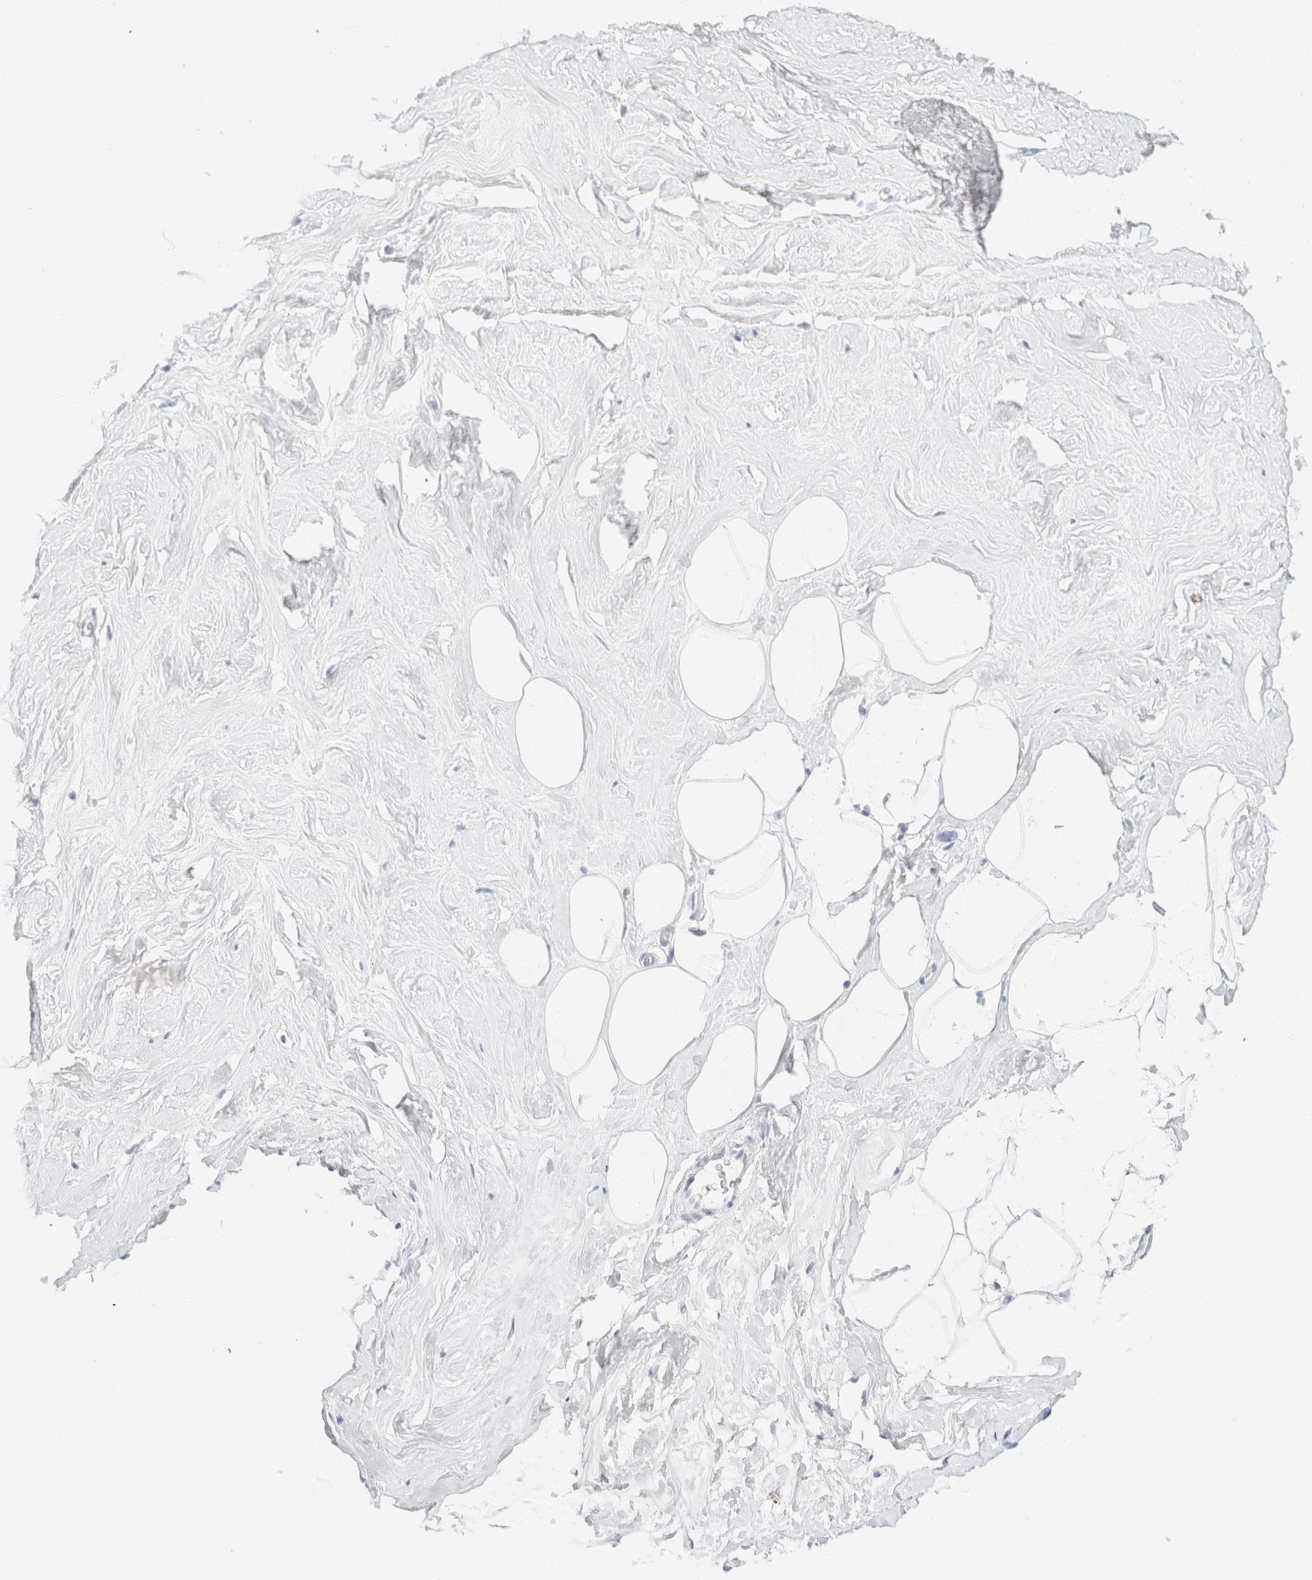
{"staining": {"intensity": "negative", "quantity": "none", "location": "none"}, "tissue": "adipose tissue", "cell_type": "Adipocytes", "image_type": "normal", "snomed": [{"axis": "morphology", "description": "Normal tissue, NOS"}, {"axis": "morphology", "description": "Fibrosis, NOS"}, {"axis": "topography", "description": "Breast"}, {"axis": "topography", "description": "Adipose tissue"}], "caption": "High power microscopy image of an immunohistochemistry micrograph of normal adipose tissue, revealing no significant expression in adipocytes.", "gene": "KRT20", "patient": {"sex": "female", "age": 39}}